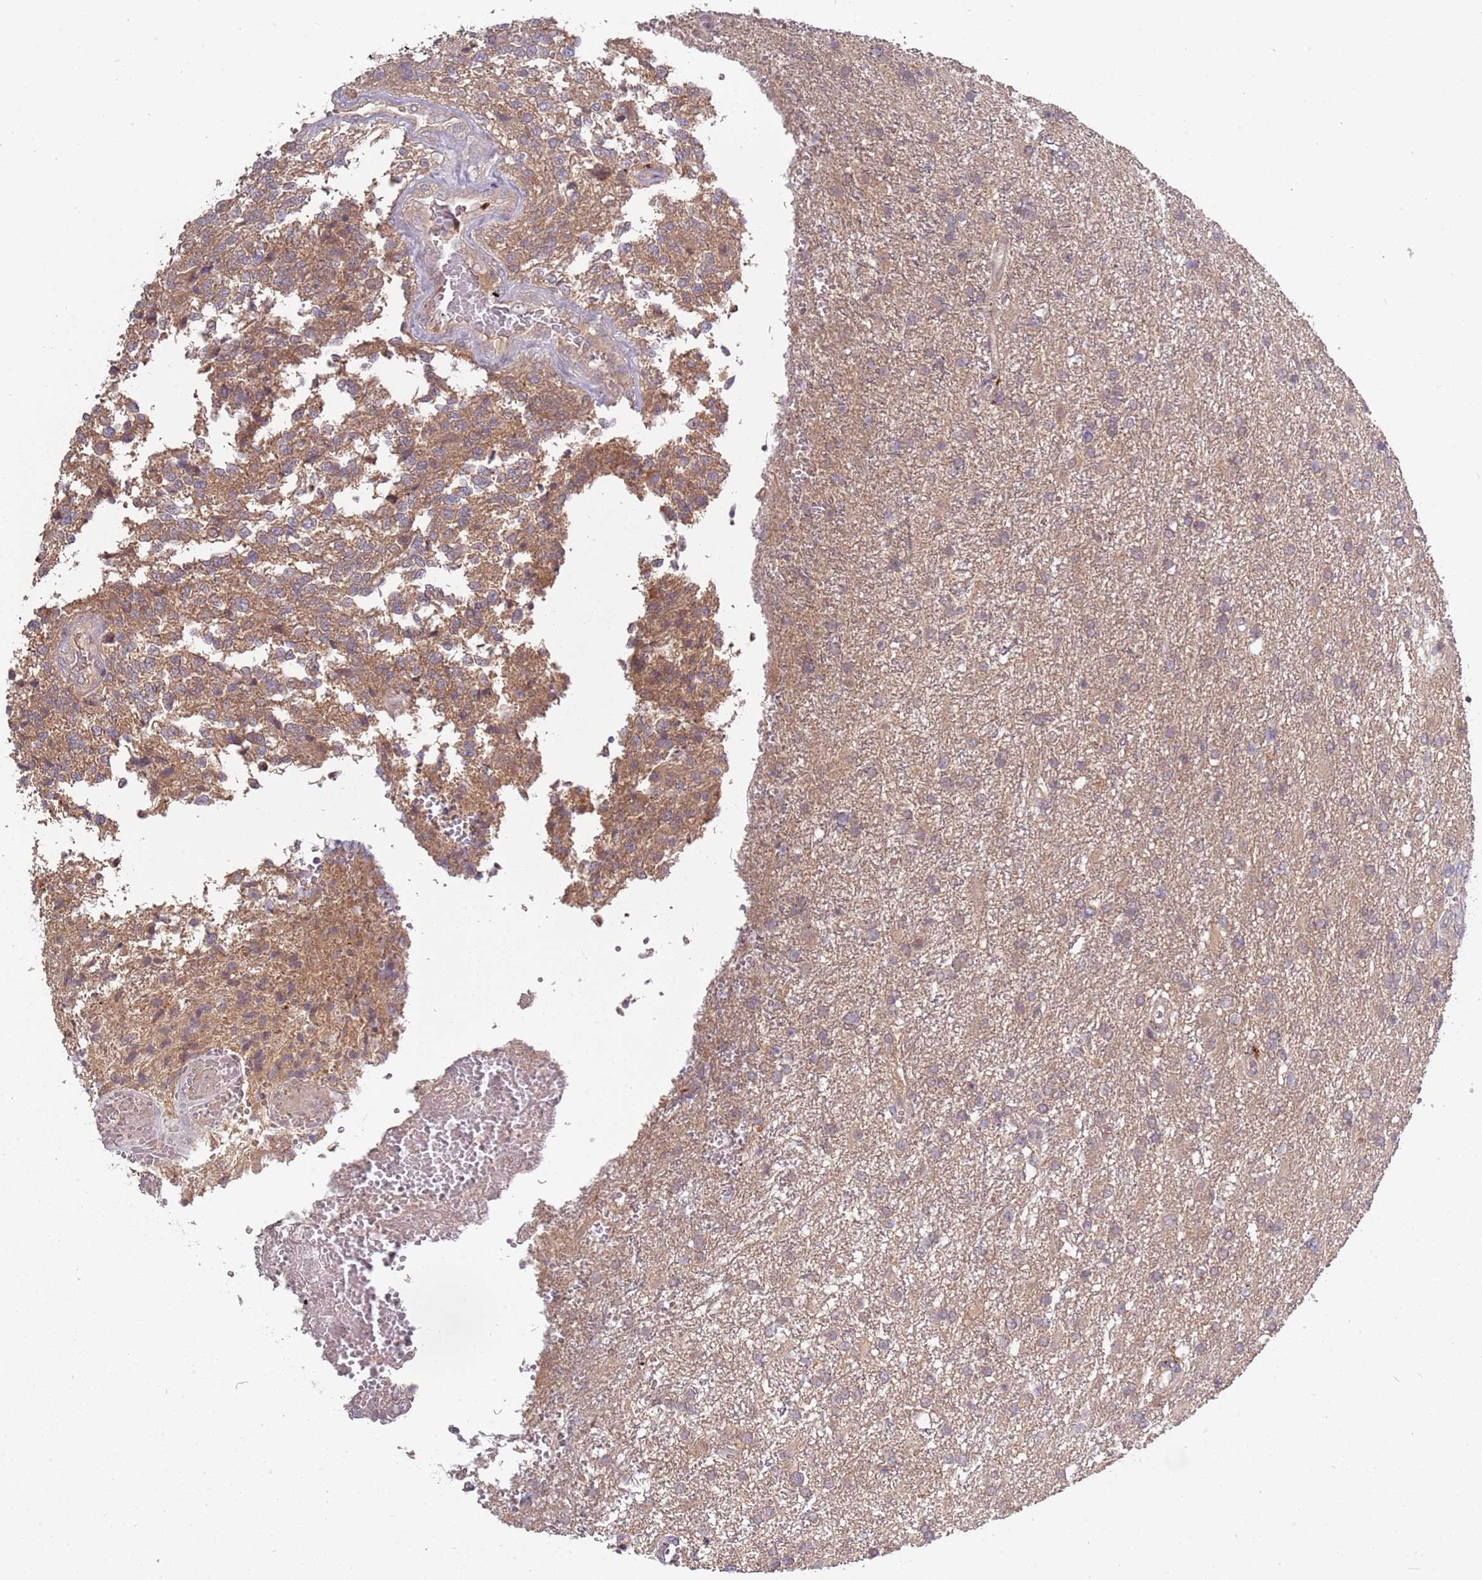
{"staining": {"intensity": "weak", "quantity": "25%-75%", "location": "cytoplasmic/membranous"}, "tissue": "glioma", "cell_type": "Tumor cells", "image_type": "cancer", "snomed": [{"axis": "morphology", "description": "Glioma, malignant, High grade"}, {"axis": "topography", "description": "Brain"}], "caption": "This image reveals IHC staining of glioma, with low weak cytoplasmic/membranous staining in approximately 25%-75% of tumor cells.", "gene": "USP32", "patient": {"sex": "male", "age": 56}}